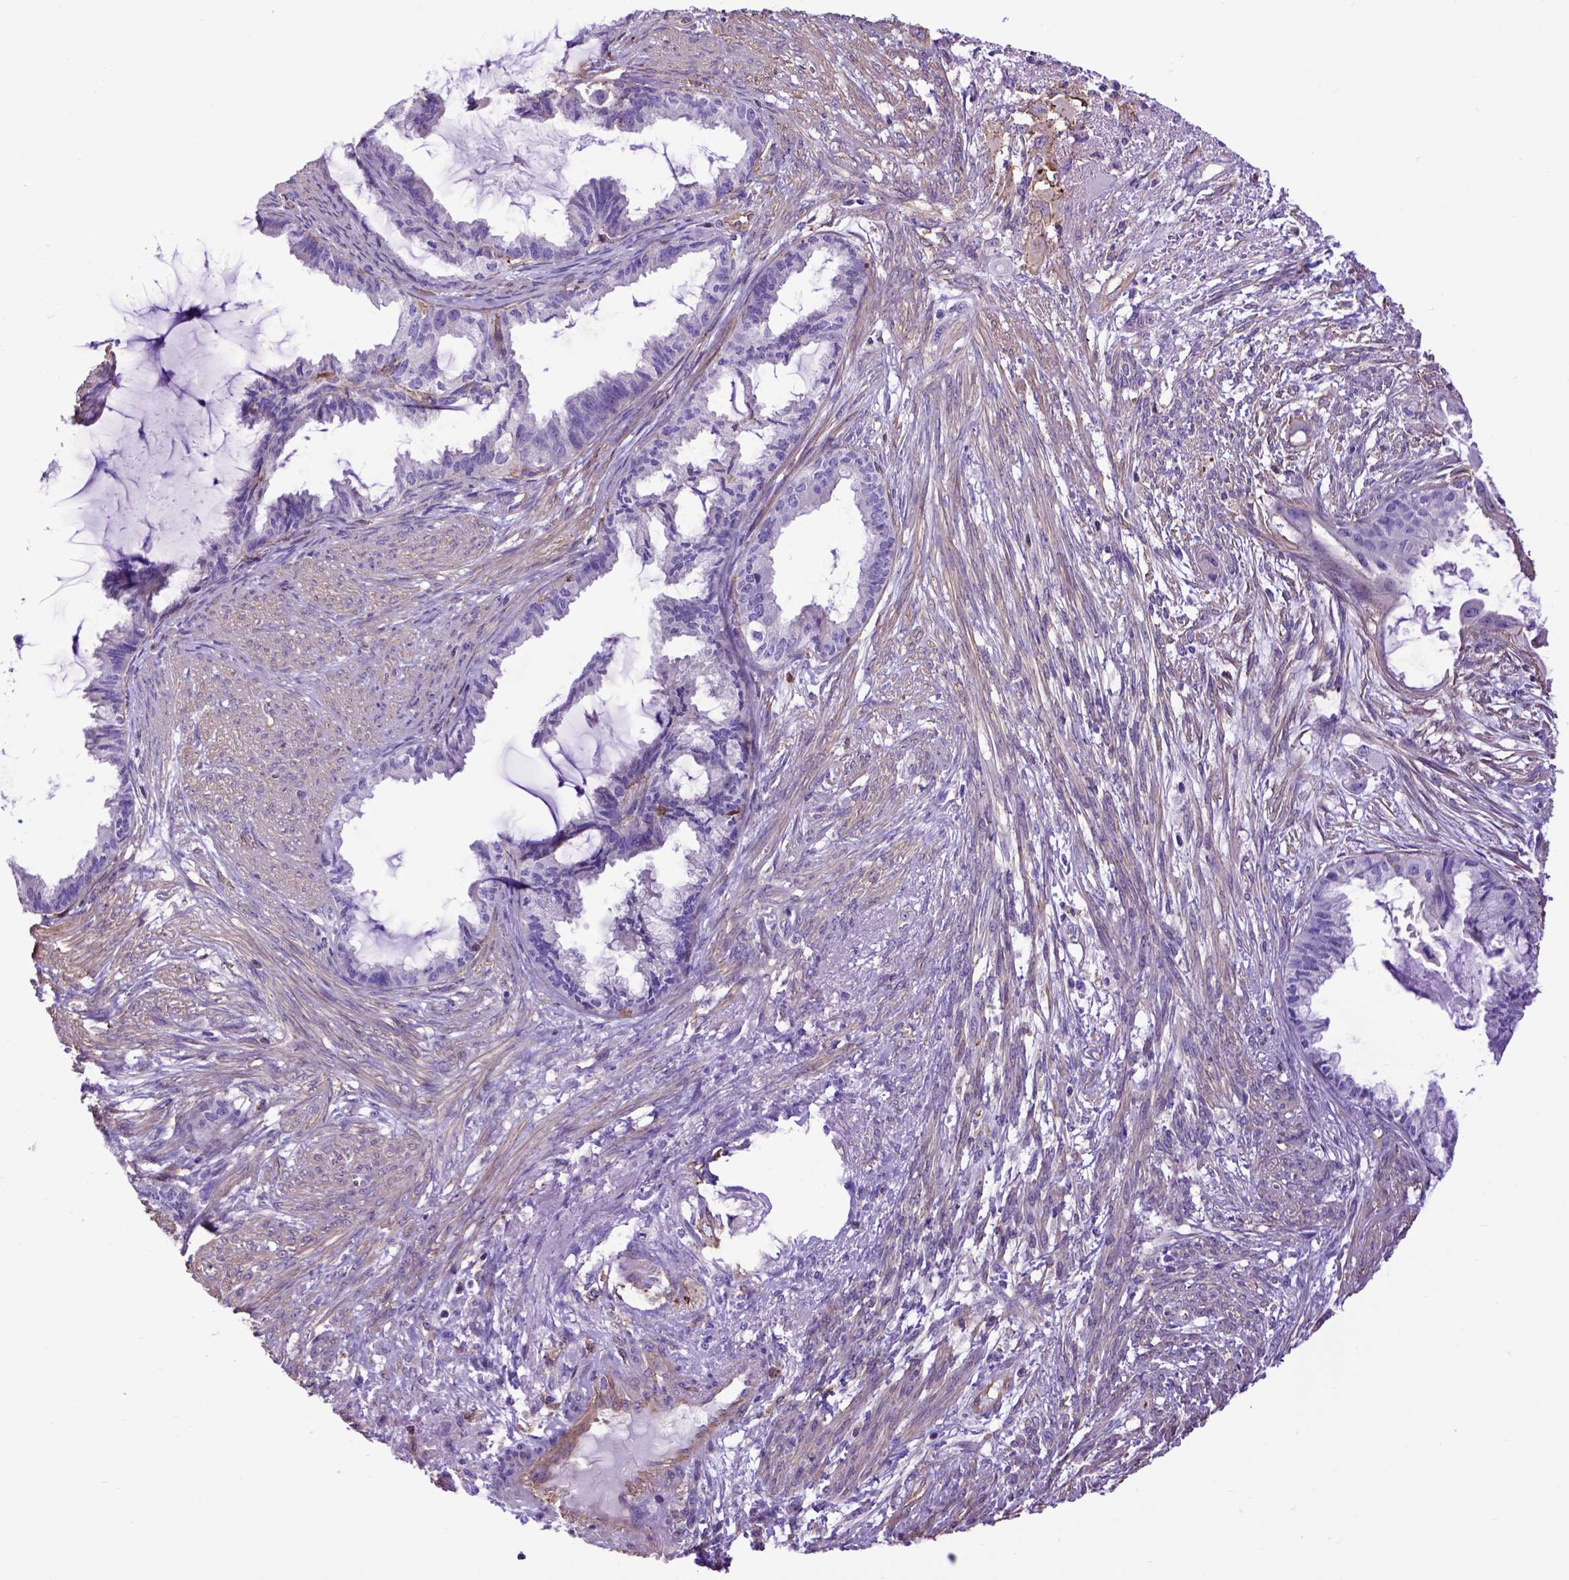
{"staining": {"intensity": "negative", "quantity": "none", "location": "none"}, "tissue": "endometrial cancer", "cell_type": "Tumor cells", "image_type": "cancer", "snomed": [{"axis": "morphology", "description": "Adenocarcinoma, NOS"}, {"axis": "topography", "description": "Endometrium"}], "caption": "Endometrial cancer (adenocarcinoma) stained for a protein using IHC demonstrates no positivity tumor cells.", "gene": "ASAH2", "patient": {"sex": "female", "age": 86}}